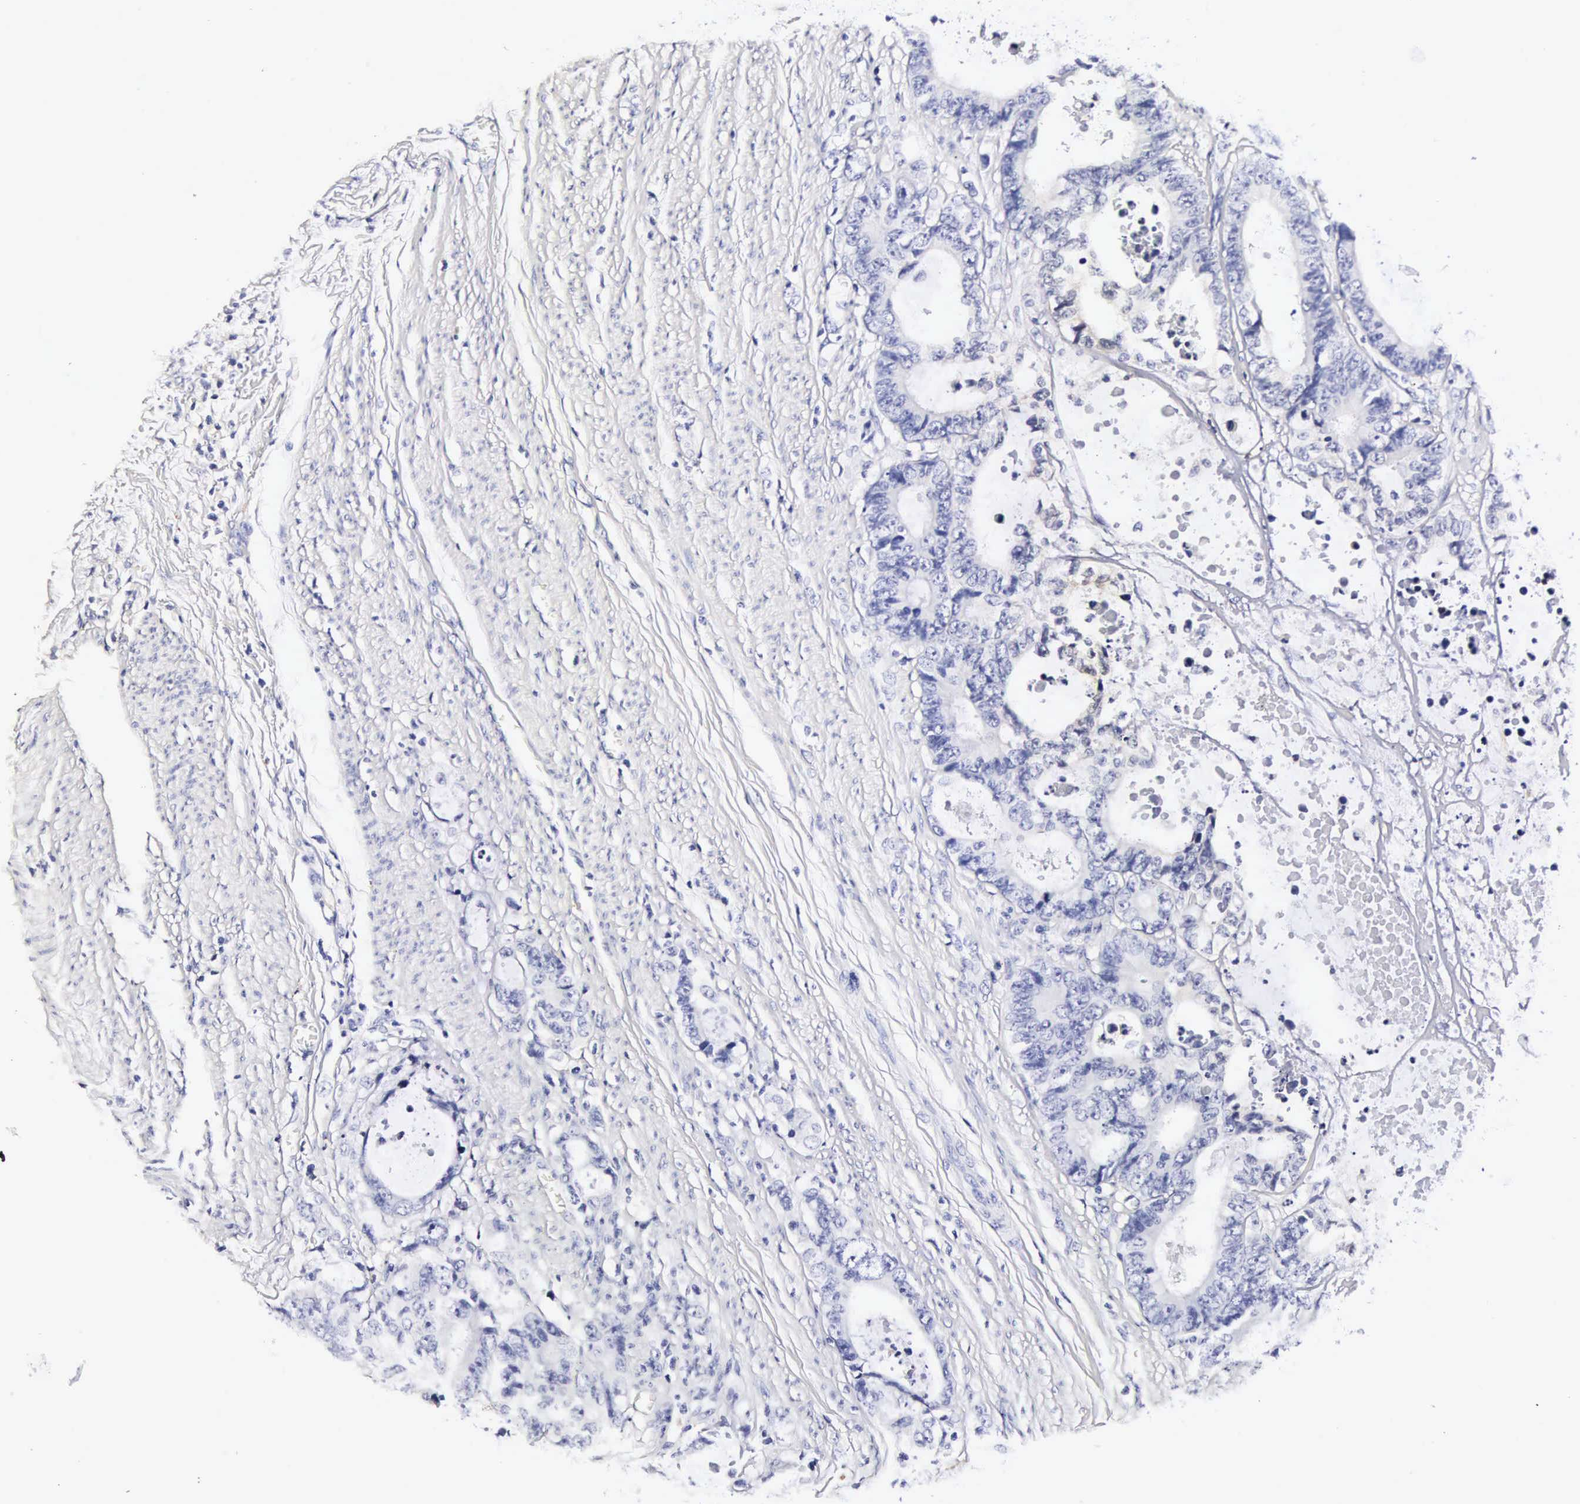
{"staining": {"intensity": "negative", "quantity": "none", "location": "none"}, "tissue": "colorectal cancer", "cell_type": "Tumor cells", "image_type": "cancer", "snomed": [{"axis": "morphology", "description": "Adenocarcinoma, NOS"}, {"axis": "topography", "description": "Rectum"}], "caption": "Image shows no significant protein expression in tumor cells of colorectal adenocarcinoma. The staining is performed using DAB brown chromogen with nuclei counter-stained in using hematoxylin.", "gene": "RNASE6", "patient": {"sex": "female", "age": 98}}